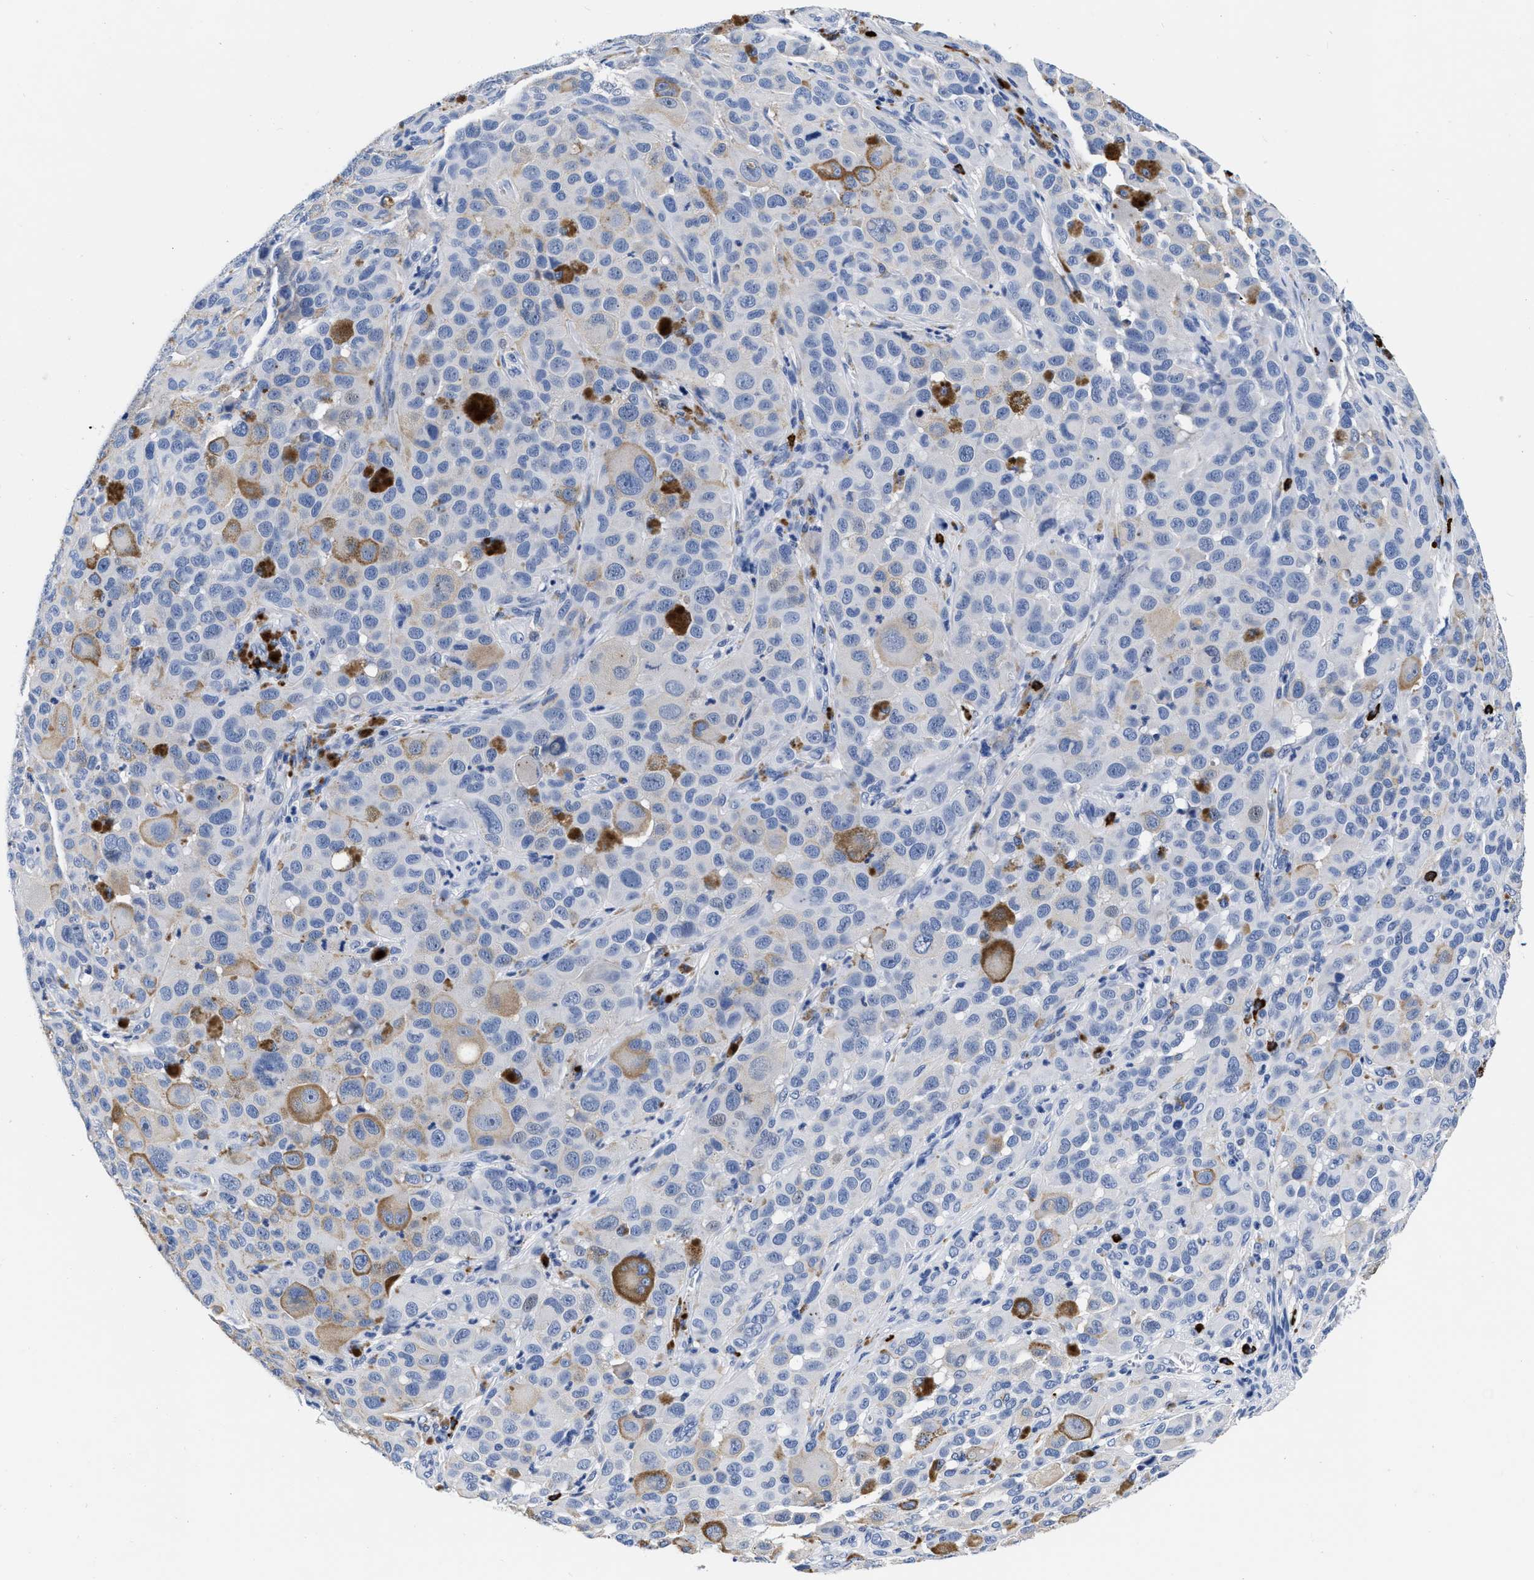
{"staining": {"intensity": "negative", "quantity": "none", "location": "none"}, "tissue": "melanoma", "cell_type": "Tumor cells", "image_type": "cancer", "snomed": [{"axis": "morphology", "description": "Malignant melanoma, NOS"}, {"axis": "topography", "description": "Skin"}], "caption": "A micrograph of malignant melanoma stained for a protein shows no brown staining in tumor cells.", "gene": "CER1", "patient": {"sex": "male", "age": 96}}